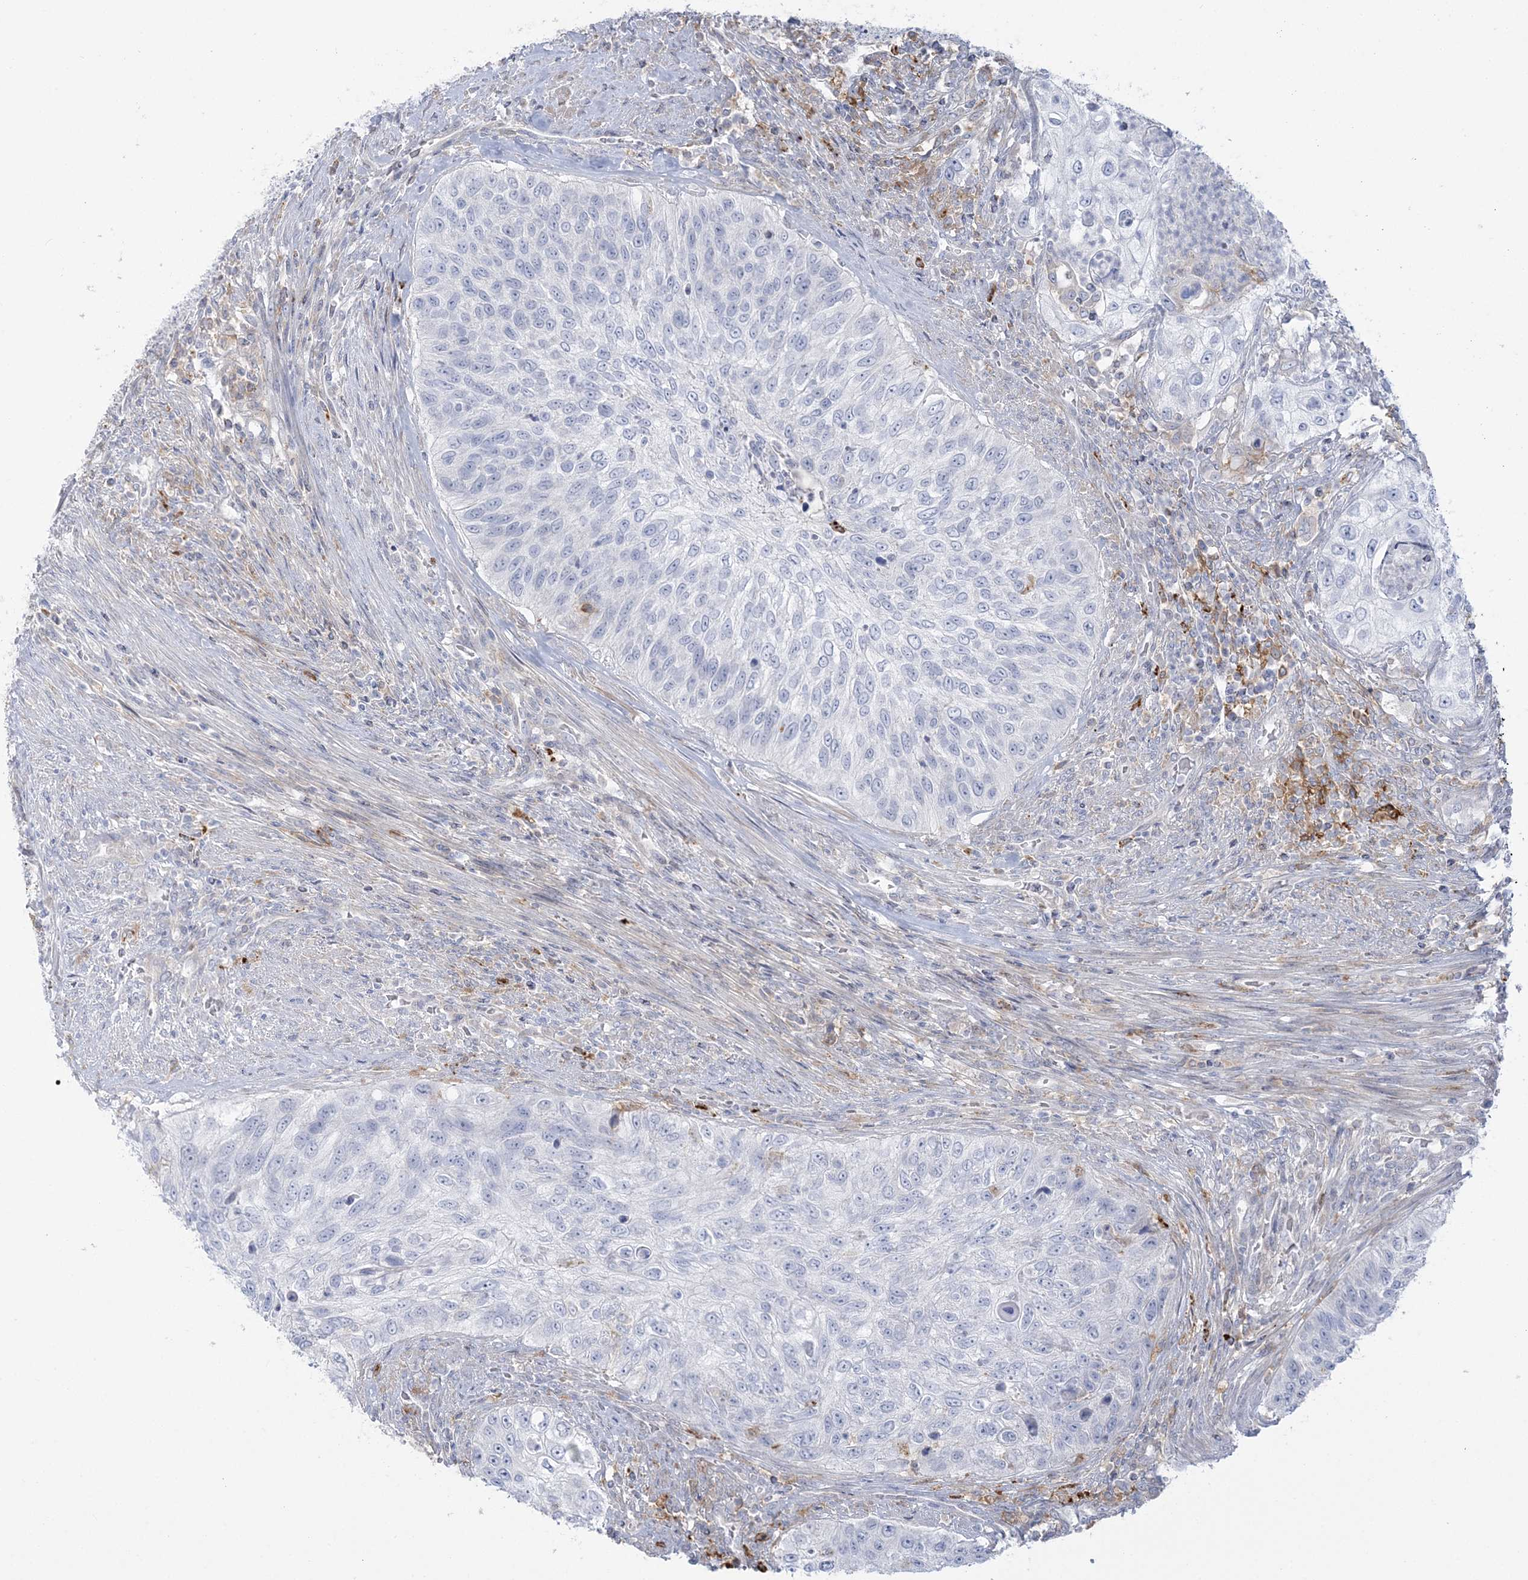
{"staining": {"intensity": "negative", "quantity": "none", "location": "none"}, "tissue": "urothelial cancer", "cell_type": "Tumor cells", "image_type": "cancer", "snomed": [{"axis": "morphology", "description": "Urothelial carcinoma, High grade"}, {"axis": "topography", "description": "Urinary bladder"}], "caption": "This histopathology image is of urothelial cancer stained with IHC to label a protein in brown with the nuclei are counter-stained blue. There is no expression in tumor cells.", "gene": "HAAO", "patient": {"sex": "female", "age": 60}}